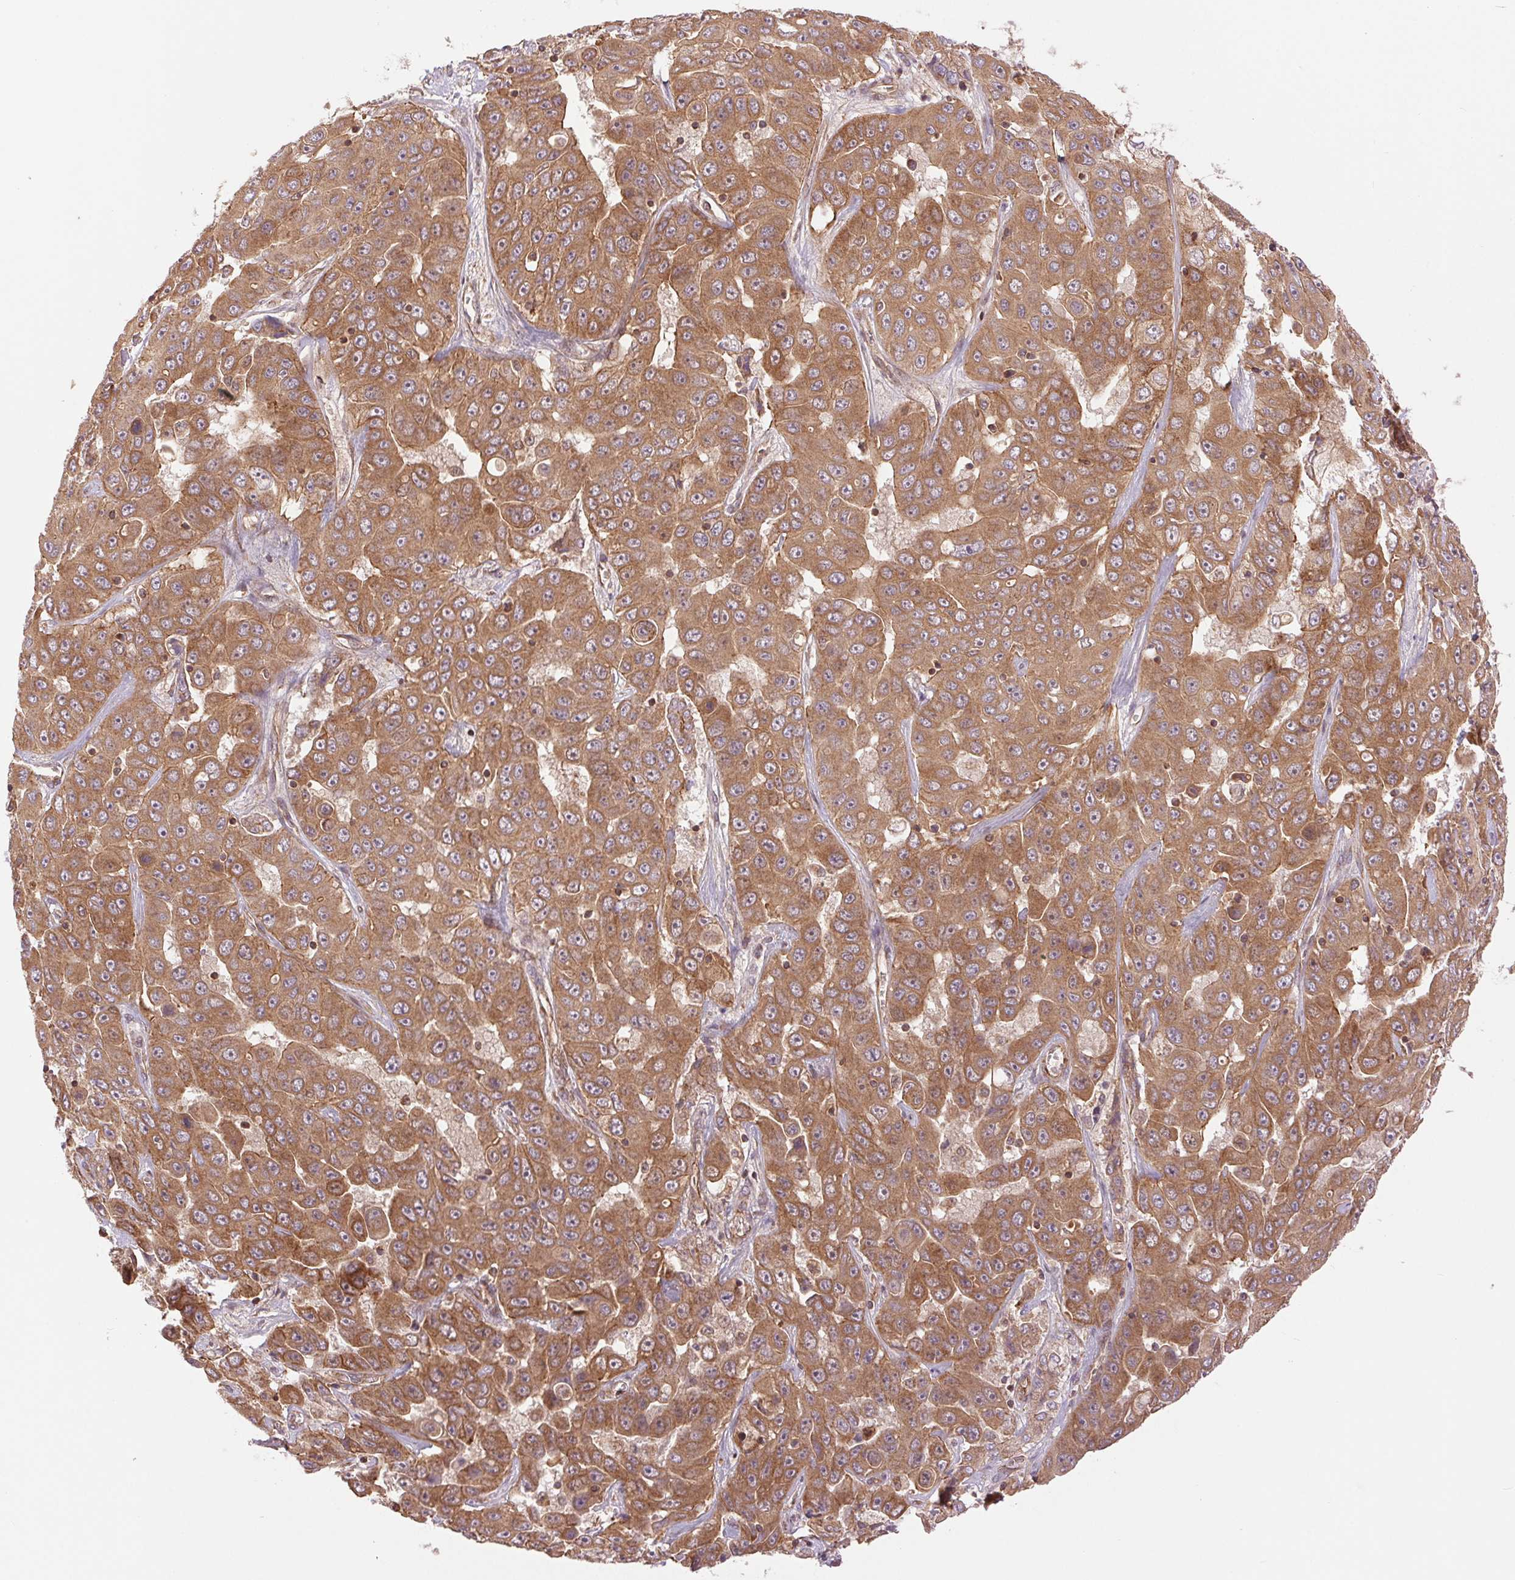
{"staining": {"intensity": "moderate", "quantity": ">75%", "location": "cytoplasmic/membranous"}, "tissue": "liver cancer", "cell_type": "Tumor cells", "image_type": "cancer", "snomed": [{"axis": "morphology", "description": "Cholangiocarcinoma"}, {"axis": "topography", "description": "Liver"}], "caption": "Liver cancer was stained to show a protein in brown. There is medium levels of moderate cytoplasmic/membranous staining in approximately >75% of tumor cells.", "gene": "STARD7", "patient": {"sex": "female", "age": 52}}